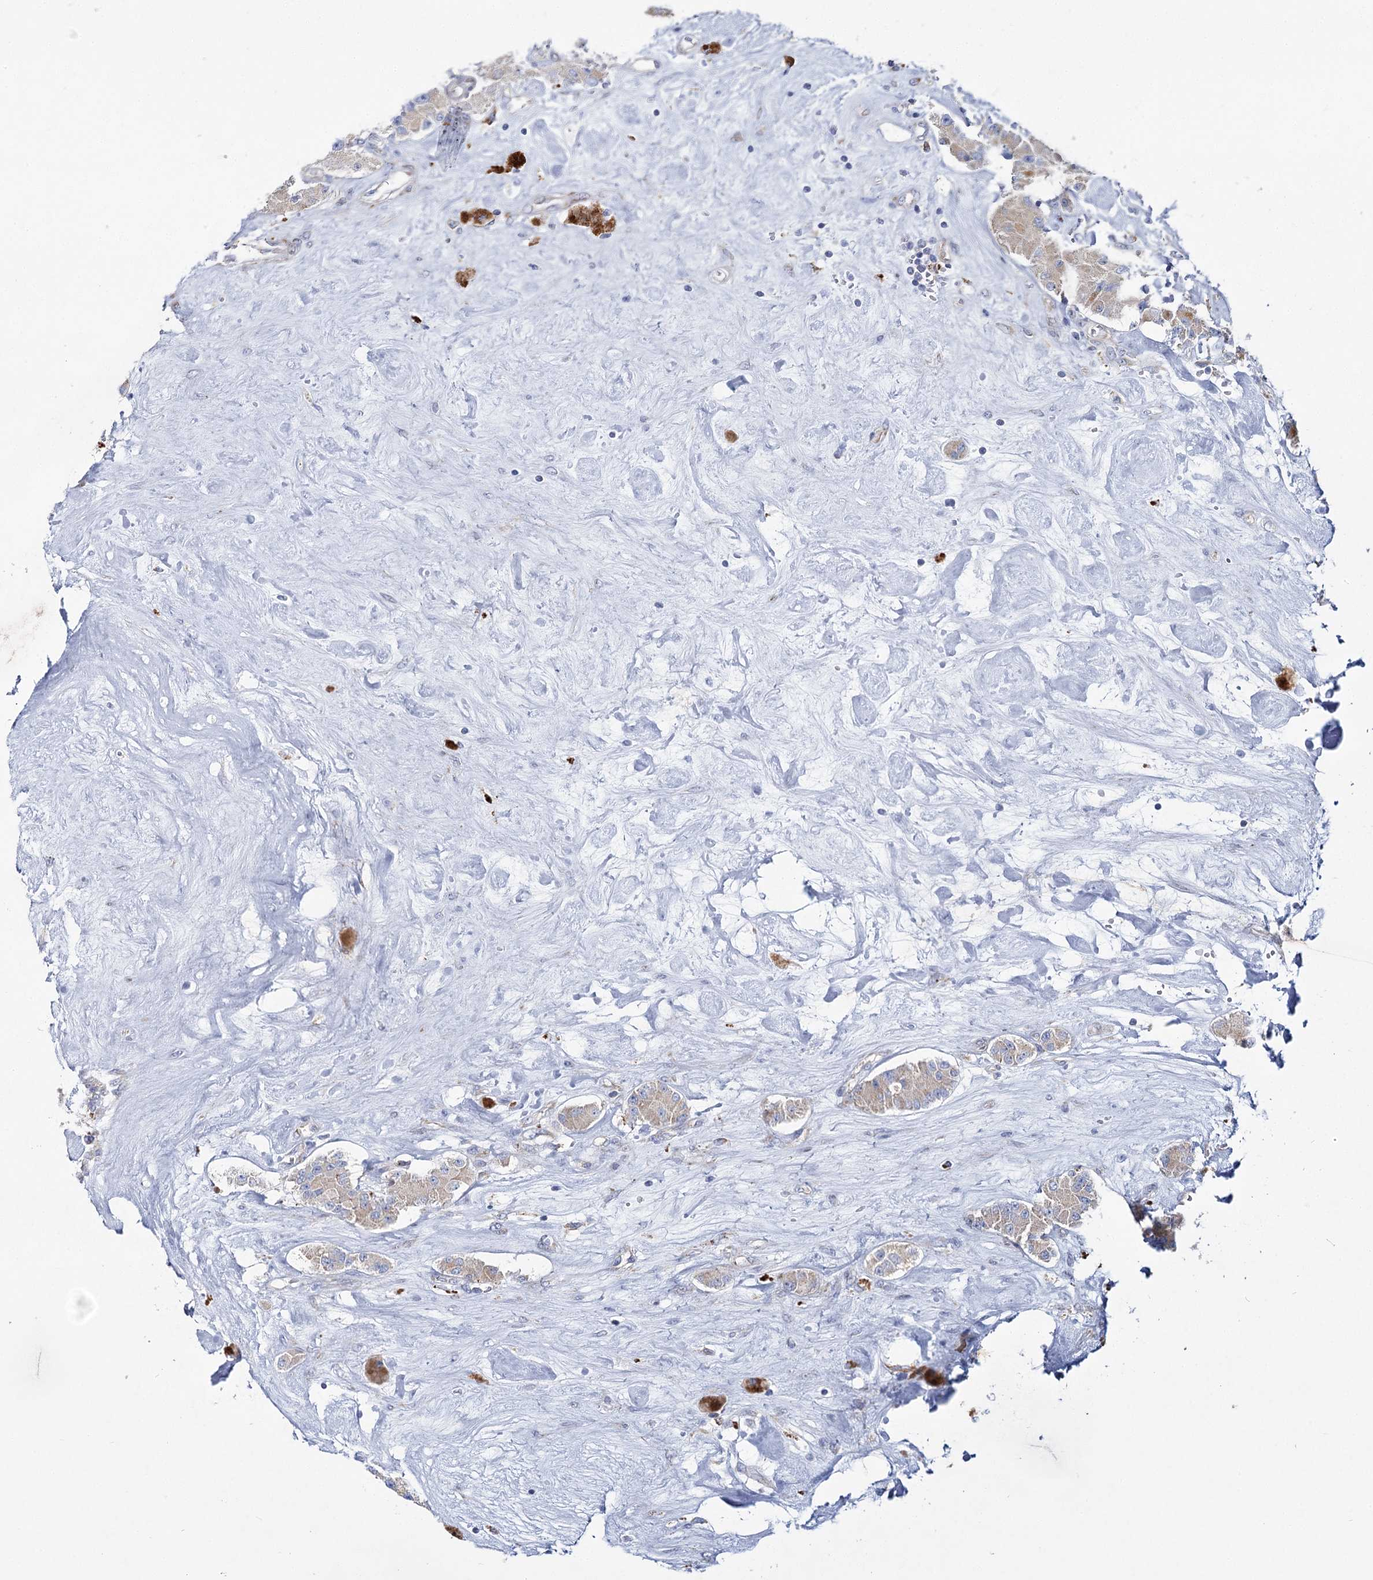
{"staining": {"intensity": "weak", "quantity": "<25%", "location": "cytoplasmic/membranous"}, "tissue": "carcinoid", "cell_type": "Tumor cells", "image_type": "cancer", "snomed": [{"axis": "morphology", "description": "Carcinoid, malignant, NOS"}, {"axis": "topography", "description": "Pancreas"}], "caption": "Image shows no significant protein expression in tumor cells of malignant carcinoid.", "gene": "THUMPD3", "patient": {"sex": "male", "age": 41}}